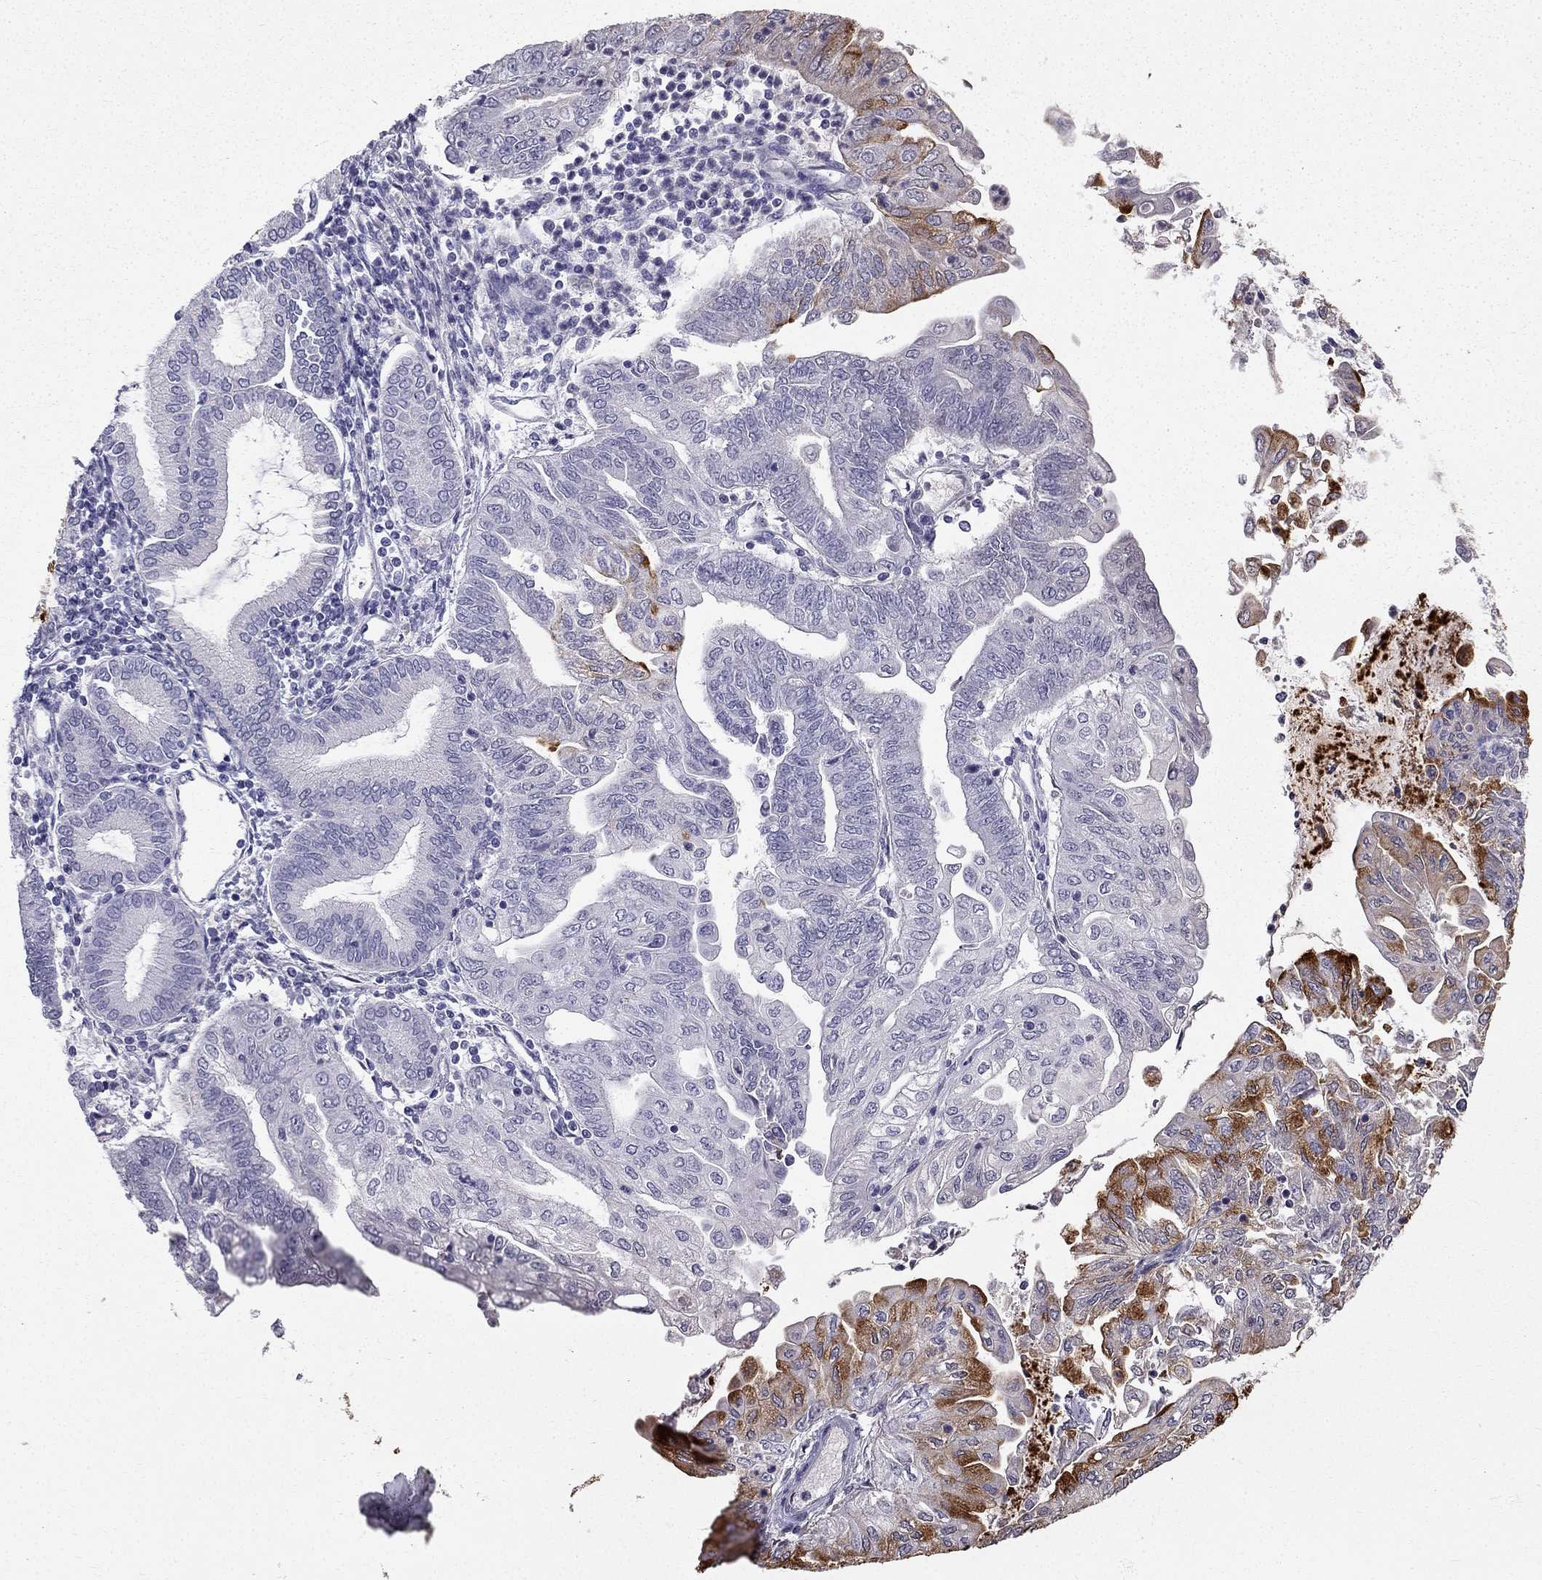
{"staining": {"intensity": "strong", "quantity": "25%-75%", "location": "cytoplasmic/membranous"}, "tissue": "endometrial cancer", "cell_type": "Tumor cells", "image_type": "cancer", "snomed": [{"axis": "morphology", "description": "Adenocarcinoma, NOS"}, {"axis": "topography", "description": "Endometrium"}], "caption": "Immunohistochemistry (IHC) micrograph of endometrial adenocarcinoma stained for a protein (brown), which reveals high levels of strong cytoplasmic/membranous staining in approximately 25%-75% of tumor cells.", "gene": "TFF3", "patient": {"sex": "female", "age": 55}}